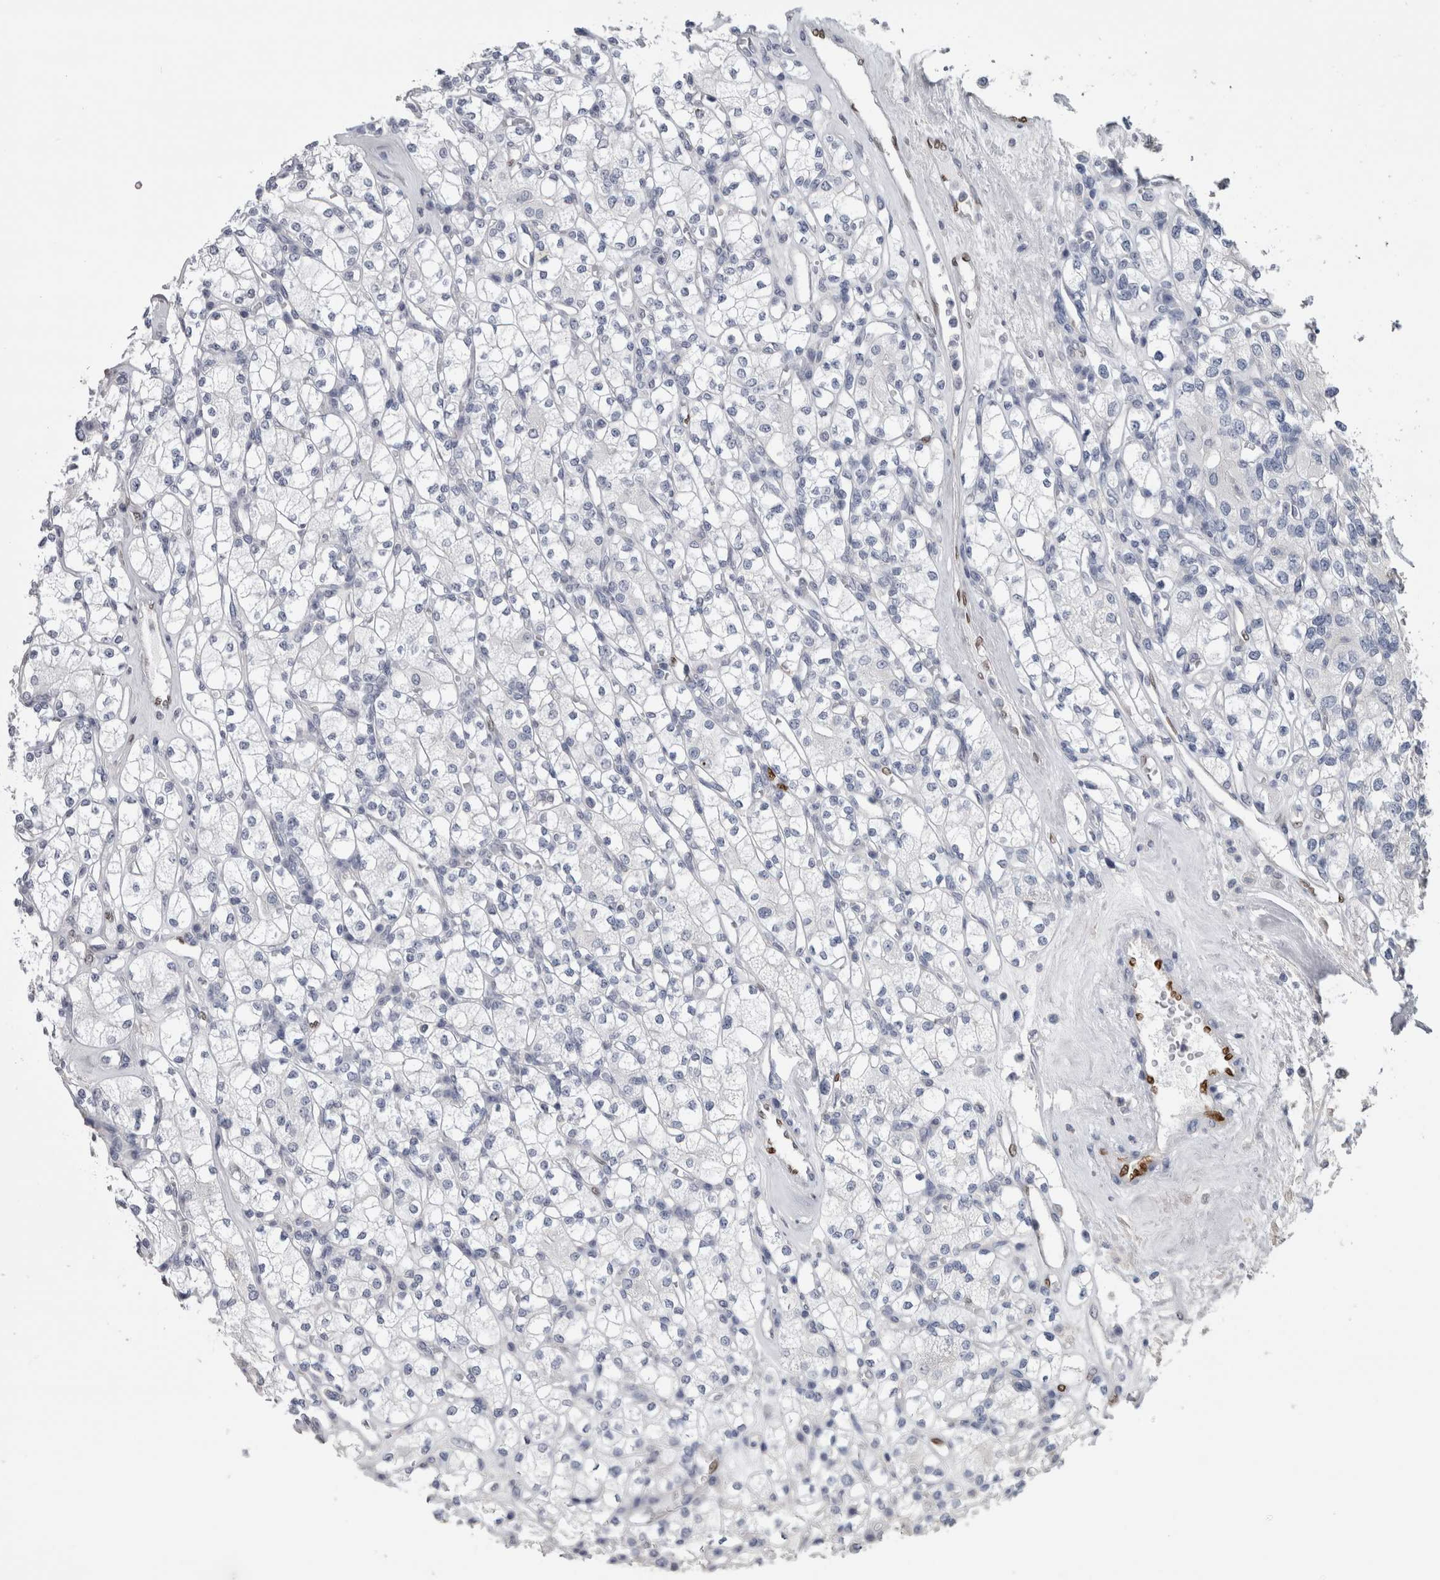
{"staining": {"intensity": "negative", "quantity": "none", "location": "none"}, "tissue": "renal cancer", "cell_type": "Tumor cells", "image_type": "cancer", "snomed": [{"axis": "morphology", "description": "Adenocarcinoma, NOS"}, {"axis": "topography", "description": "Kidney"}], "caption": "Renal adenocarcinoma was stained to show a protein in brown. There is no significant staining in tumor cells.", "gene": "IL33", "patient": {"sex": "male", "age": 77}}